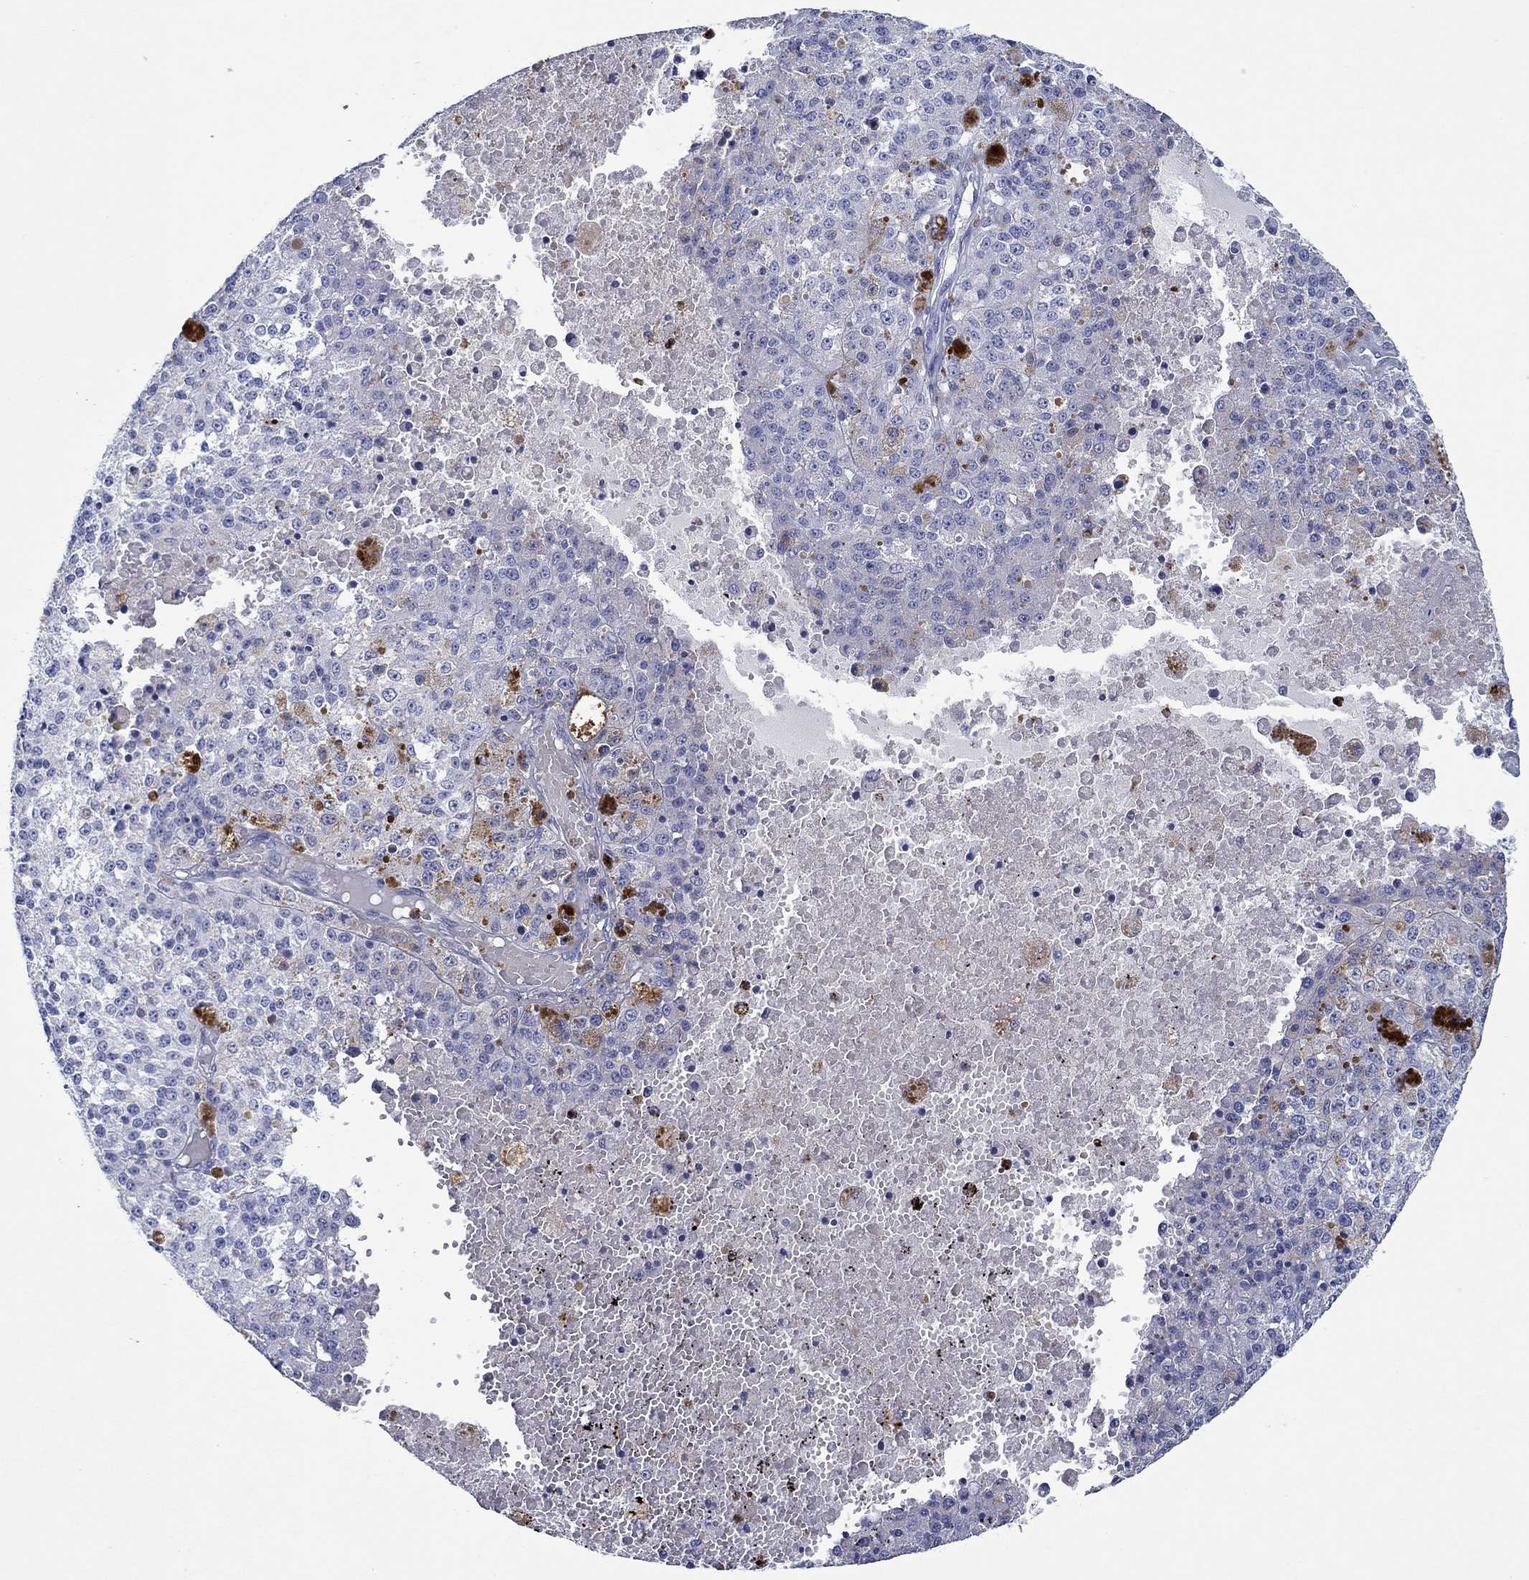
{"staining": {"intensity": "negative", "quantity": "none", "location": "none"}, "tissue": "melanoma", "cell_type": "Tumor cells", "image_type": "cancer", "snomed": [{"axis": "morphology", "description": "Malignant melanoma, Metastatic site"}, {"axis": "topography", "description": "Lymph node"}], "caption": "An image of human malignant melanoma (metastatic site) is negative for staining in tumor cells.", "gene": "EPX", "patient": {"sex": "female", "age": 64}}